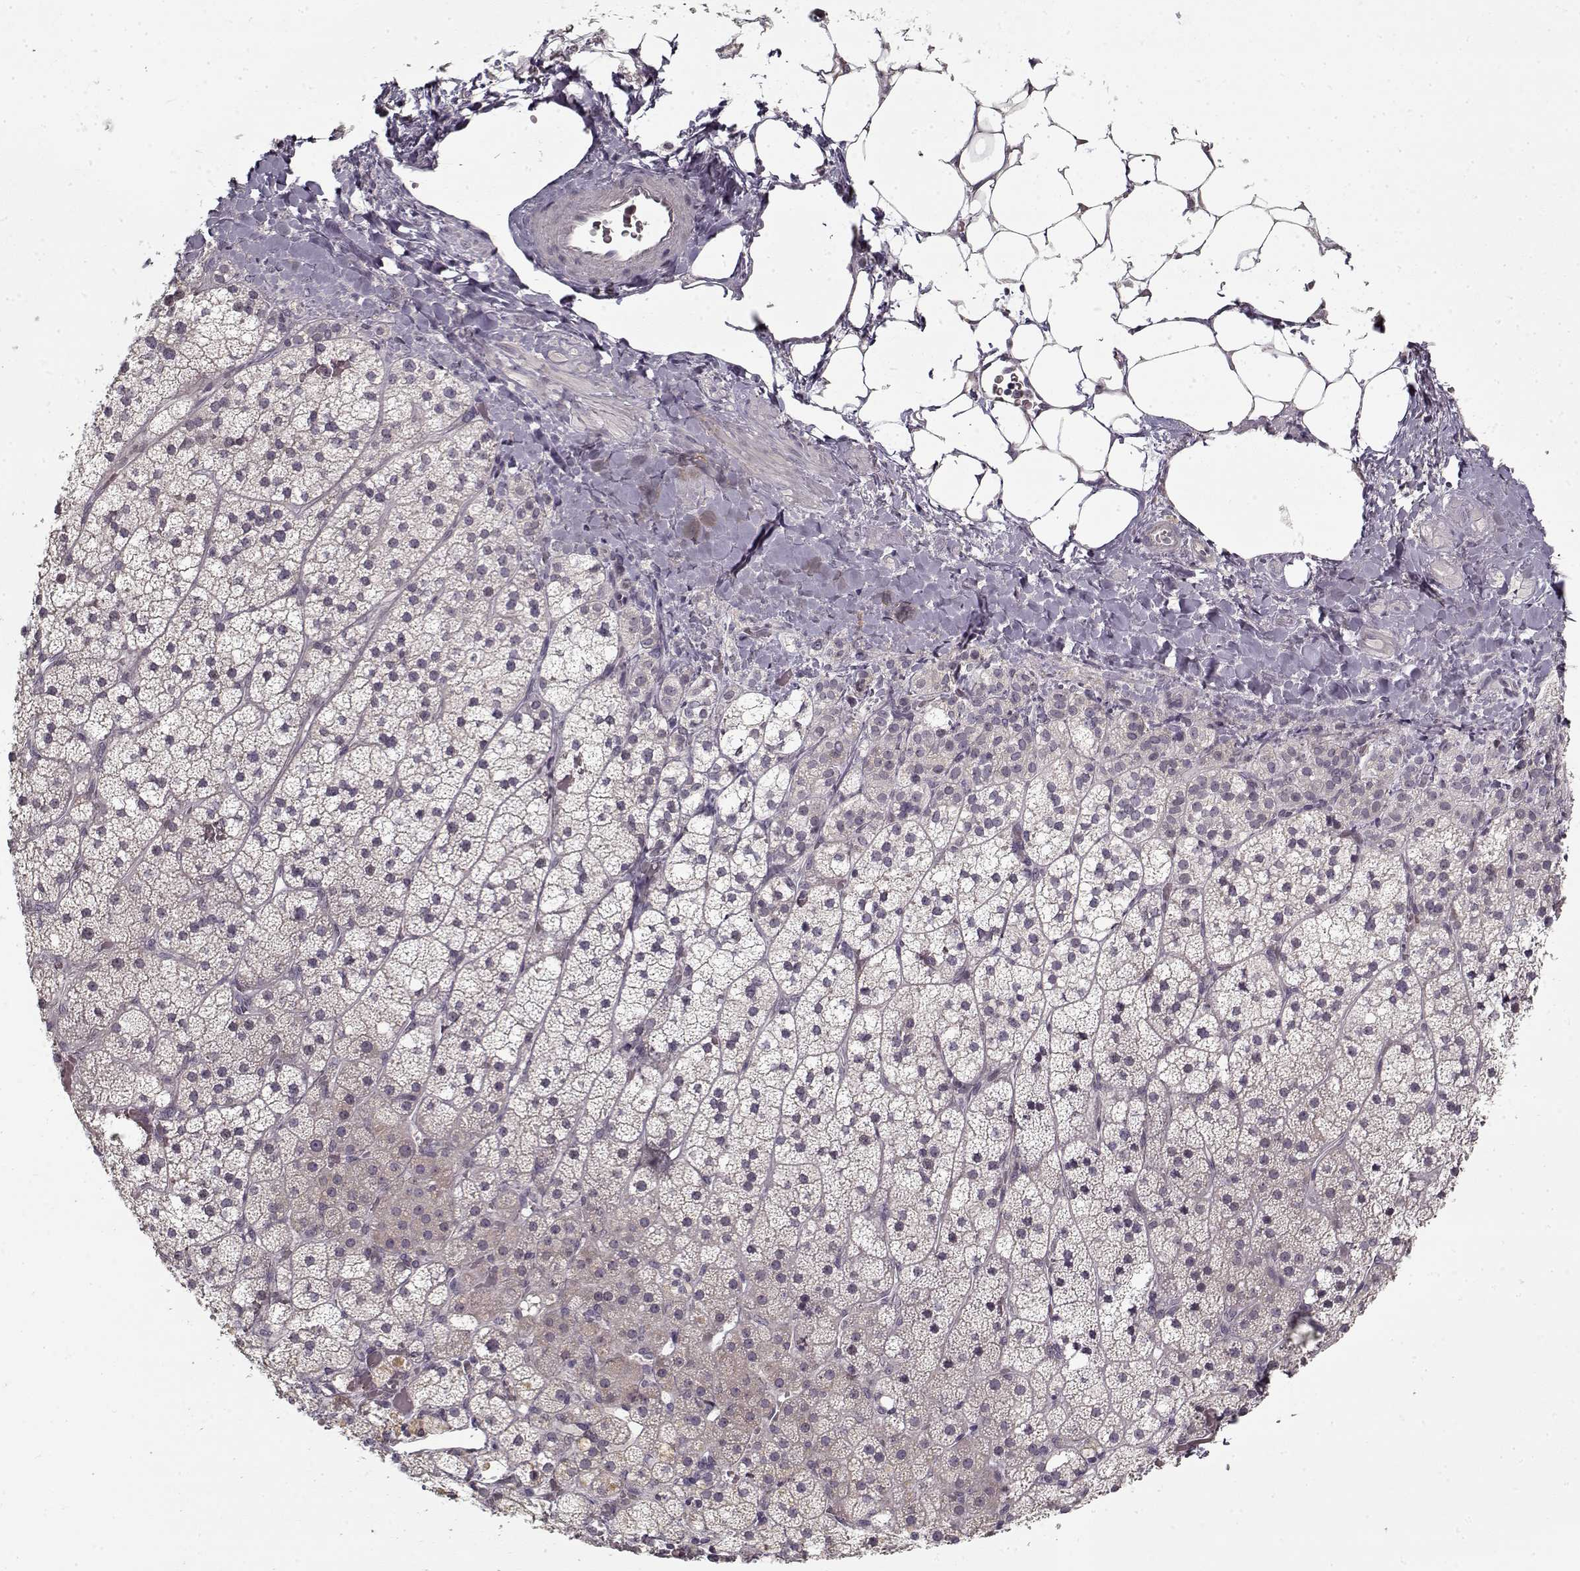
{"staining": {"intensity": "weak", "quantity": "<25%", "location": "cytoplasmic/membranous"}, "tissue": "adrenal gland", "cell_type": "Glandular cells", "image_type": "normal", "snomed": [{"axis": "morphology", "description": "Normal tissue, NOS"}, {"axis": "topography", "description": "Adrenal gland"}], "caption": "Immunohistochemistry (IHC) photomicrograph of unremarkable adrenal gland: human adrenal gland stained with DAB reveals no significant protein expression in glandular cells. (Immunohistochemistry, brightfield microscopy, high magnification).", "gene": "LAMA2", "patient": {"sex": "male", "age": 53}}